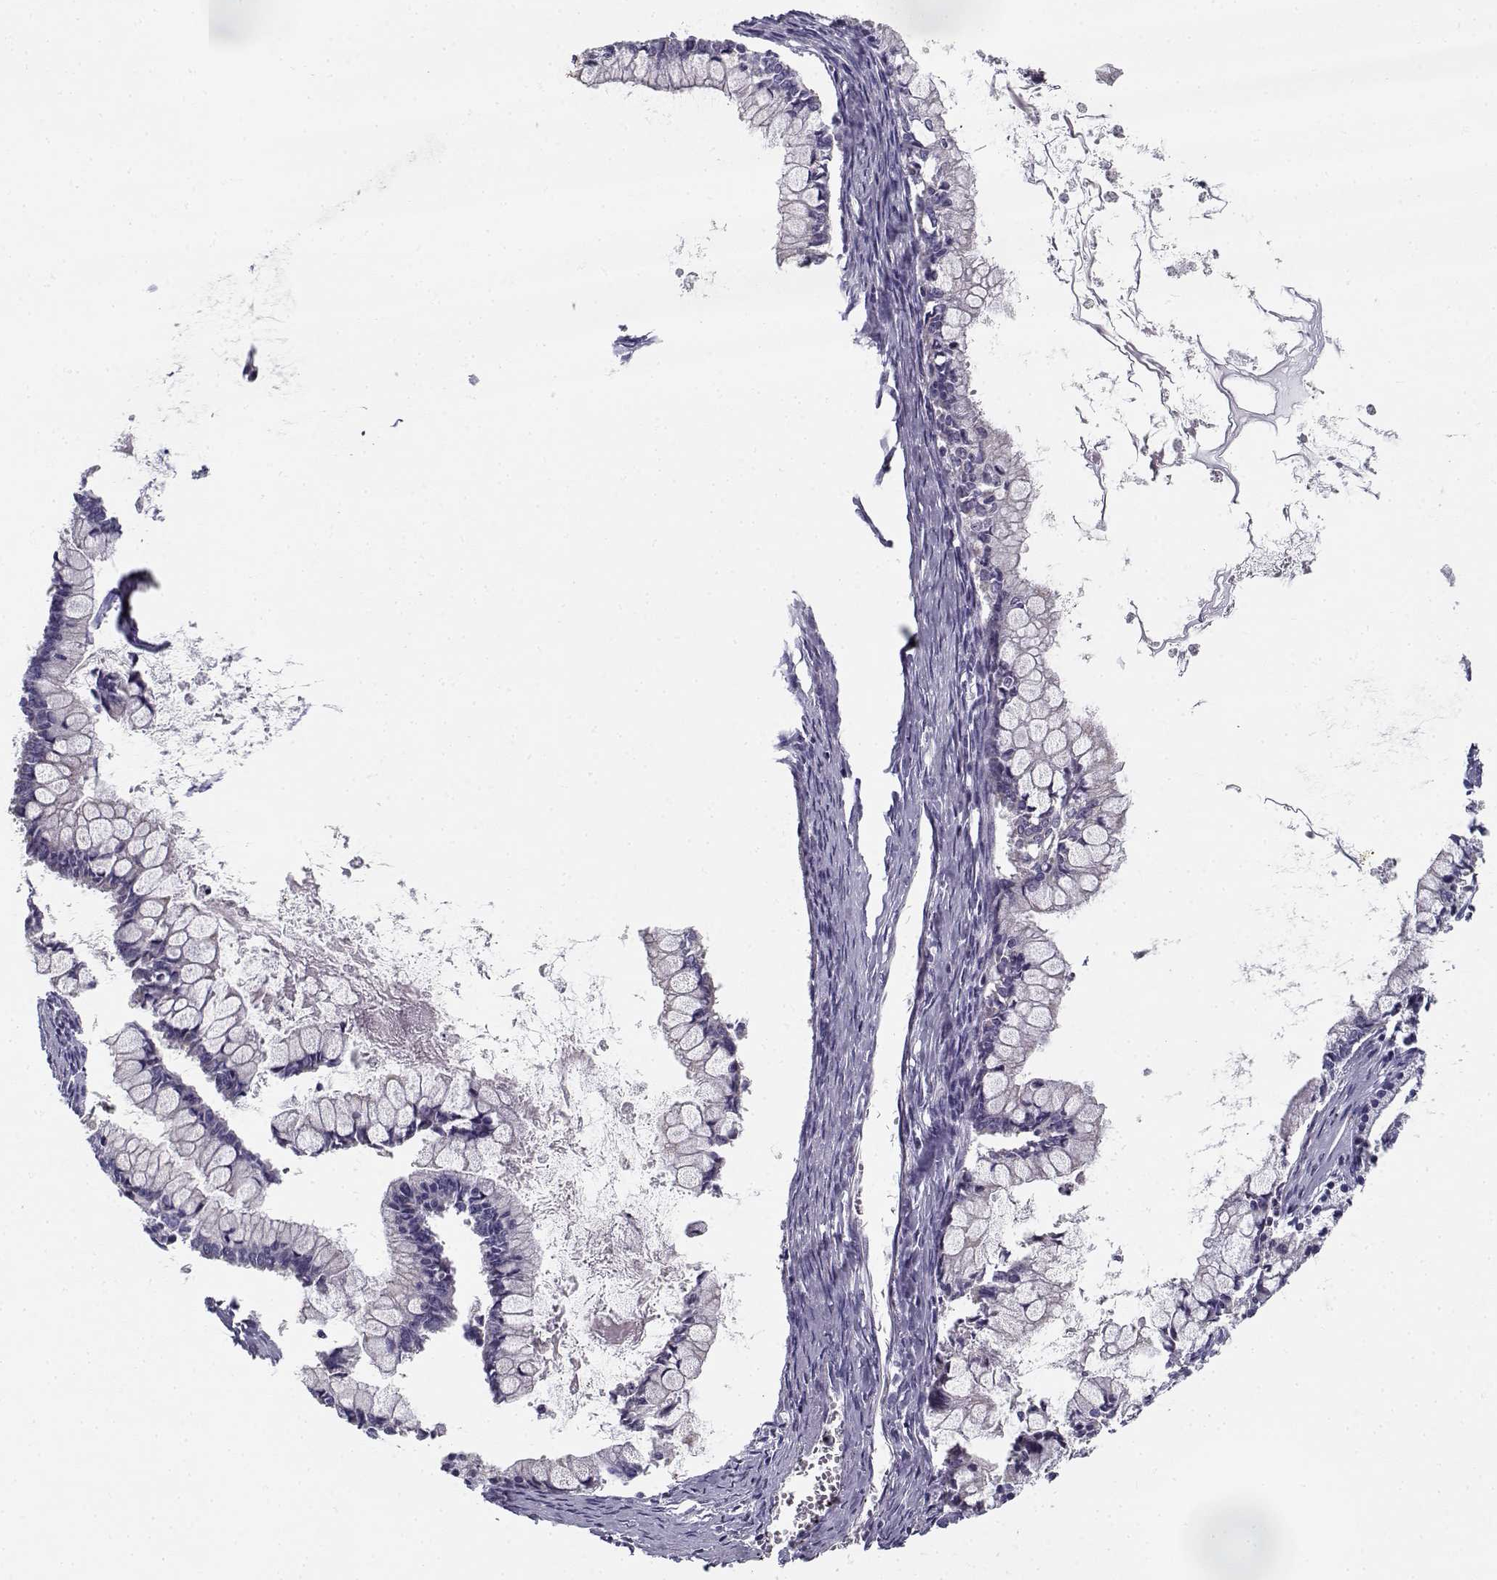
{"staining": {"intensity": "negative", "quantity": "none", "location": "none"}, "tissue": "ovarian cancer", "cell_type": "Tumor cells", "image_type": "cancer", "snomed": [{"axis": "morphology", "description": "Cystadenocarcinoma, mucinous, NOS"}, {"axis": "topography", "description": "Ovary"}], "caption": "There is no significant positivity in tumor cells of ovarian cancer.", "gene": "CREB3L3", "patient": {"sex": "female", "age": 67}}